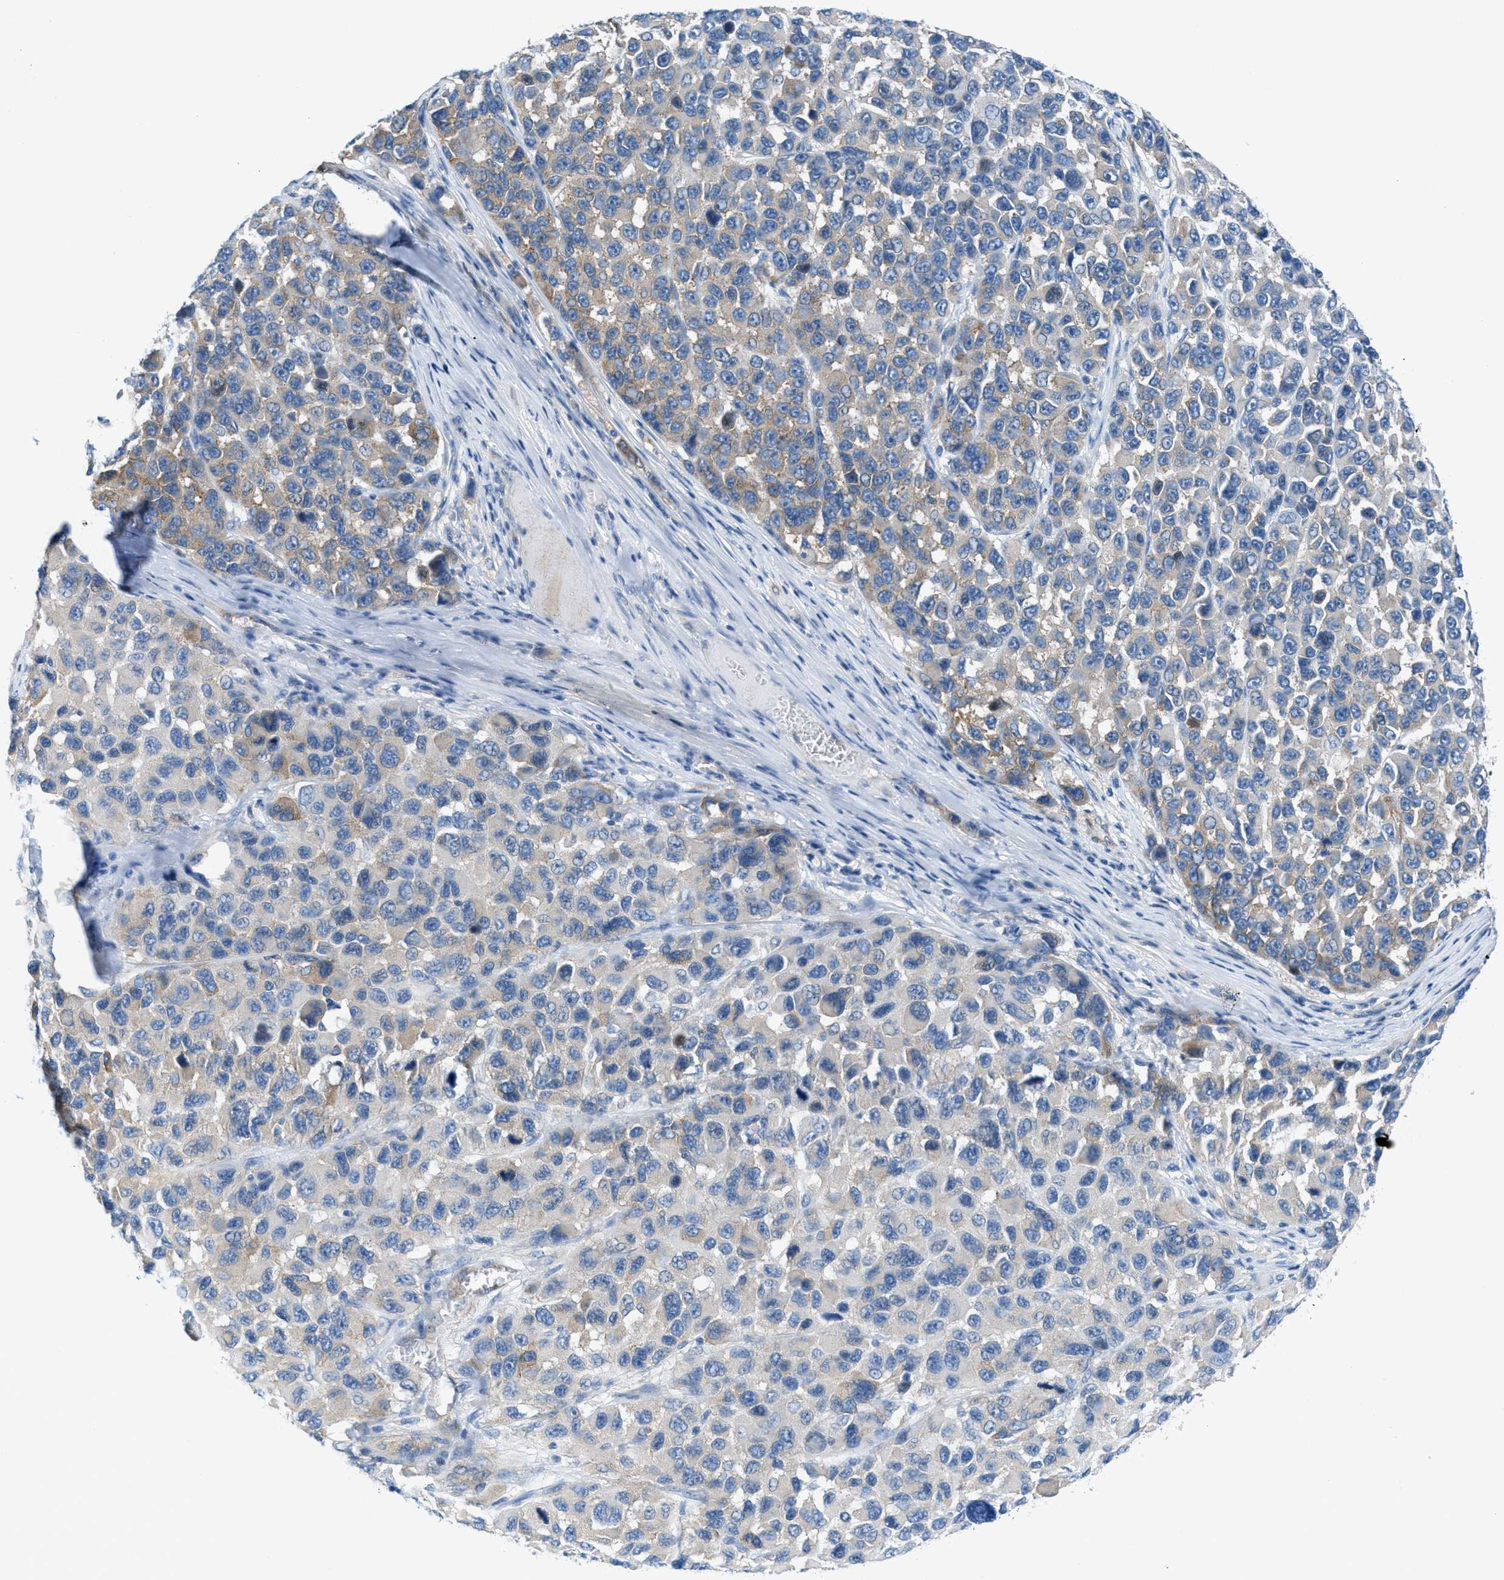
{"staining": {"intensity": "weak", "quantity": "25%-75%", "location": "cytoplasmic/membranous"}, "tissue": "melanoma", "cell_type": "Tumor cells", "image_type": "cancer", "snomed": [{"axis": "morphology", "description": "Malignant melanoma, NOS"}, {"axis": "topography", "description": "Skin"}], "caption": "Immunohistochemistry micrograph of neoplastic tissue: human melanoma stained using immunohistochemistry exhibits low levels of weak protein expression localized specifically in the cytoplasmic/membranous of tumor cells, appearing as a cytoplasmic/membranous brown color.", "gene": "MAPRE2", "patient": {"sex": "male", "age": 53}}